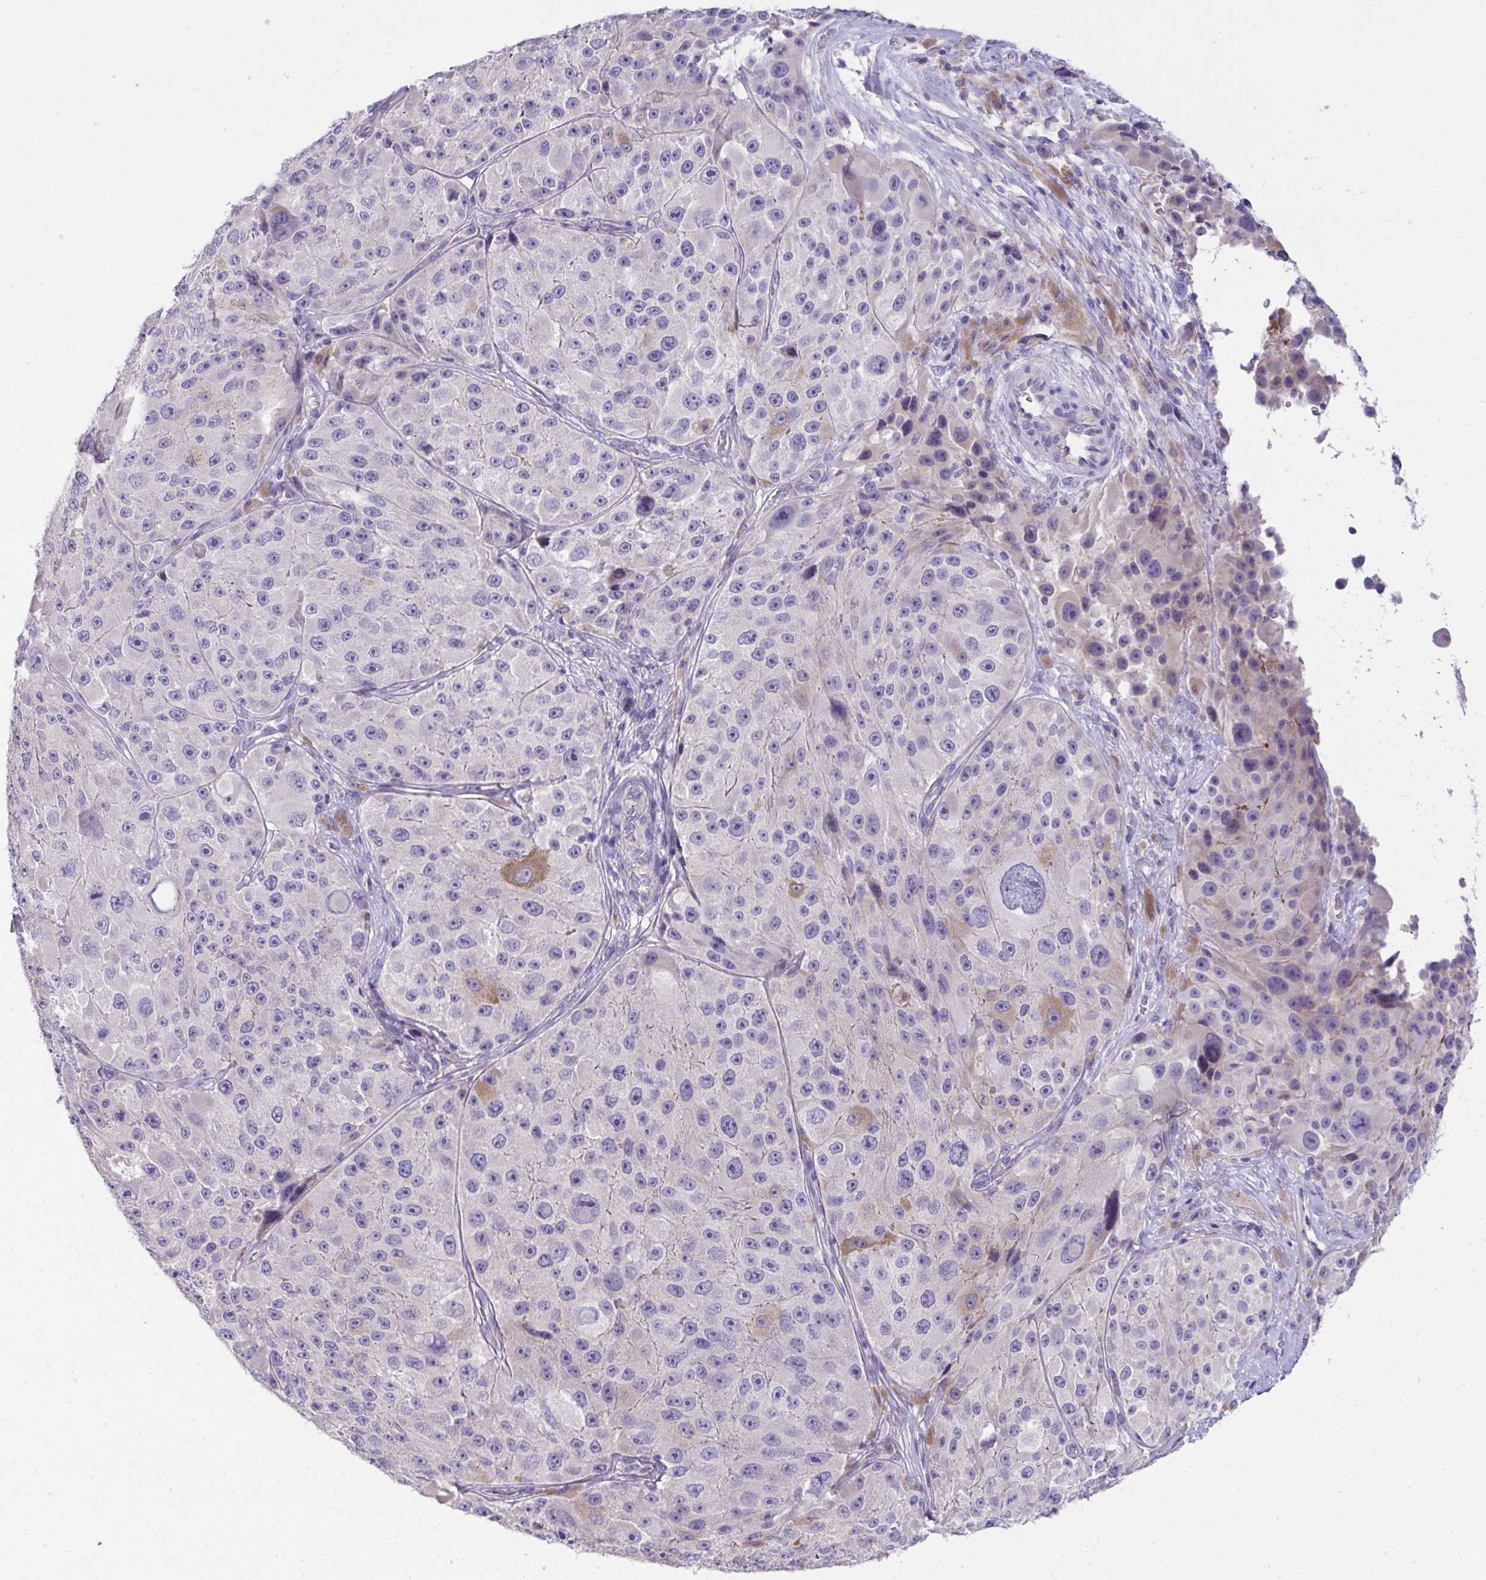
{"staining": {"intensity": "moderate", "quantity": "<25%", "location": "cytoplasmic/membranous"}, "tissue": "melanoma", "cell_type": "Tumor cells", "image_type": "cancer", "snomed": [{"axis": "morphology", "description": "Malignant melanoma, Metastatic site"}, {"axis": "topography", "description": "Lymph node"}], "caption": "Immunohistochemistry (IHC) histopathology image of melanoma stained for a protein (brown), which shows low levels of moderate cytoplasmic/membranous expression in about <25% of tumor cells.", "gene": "TMCO5A", "patient": {"sex": "male", "age": 62}}